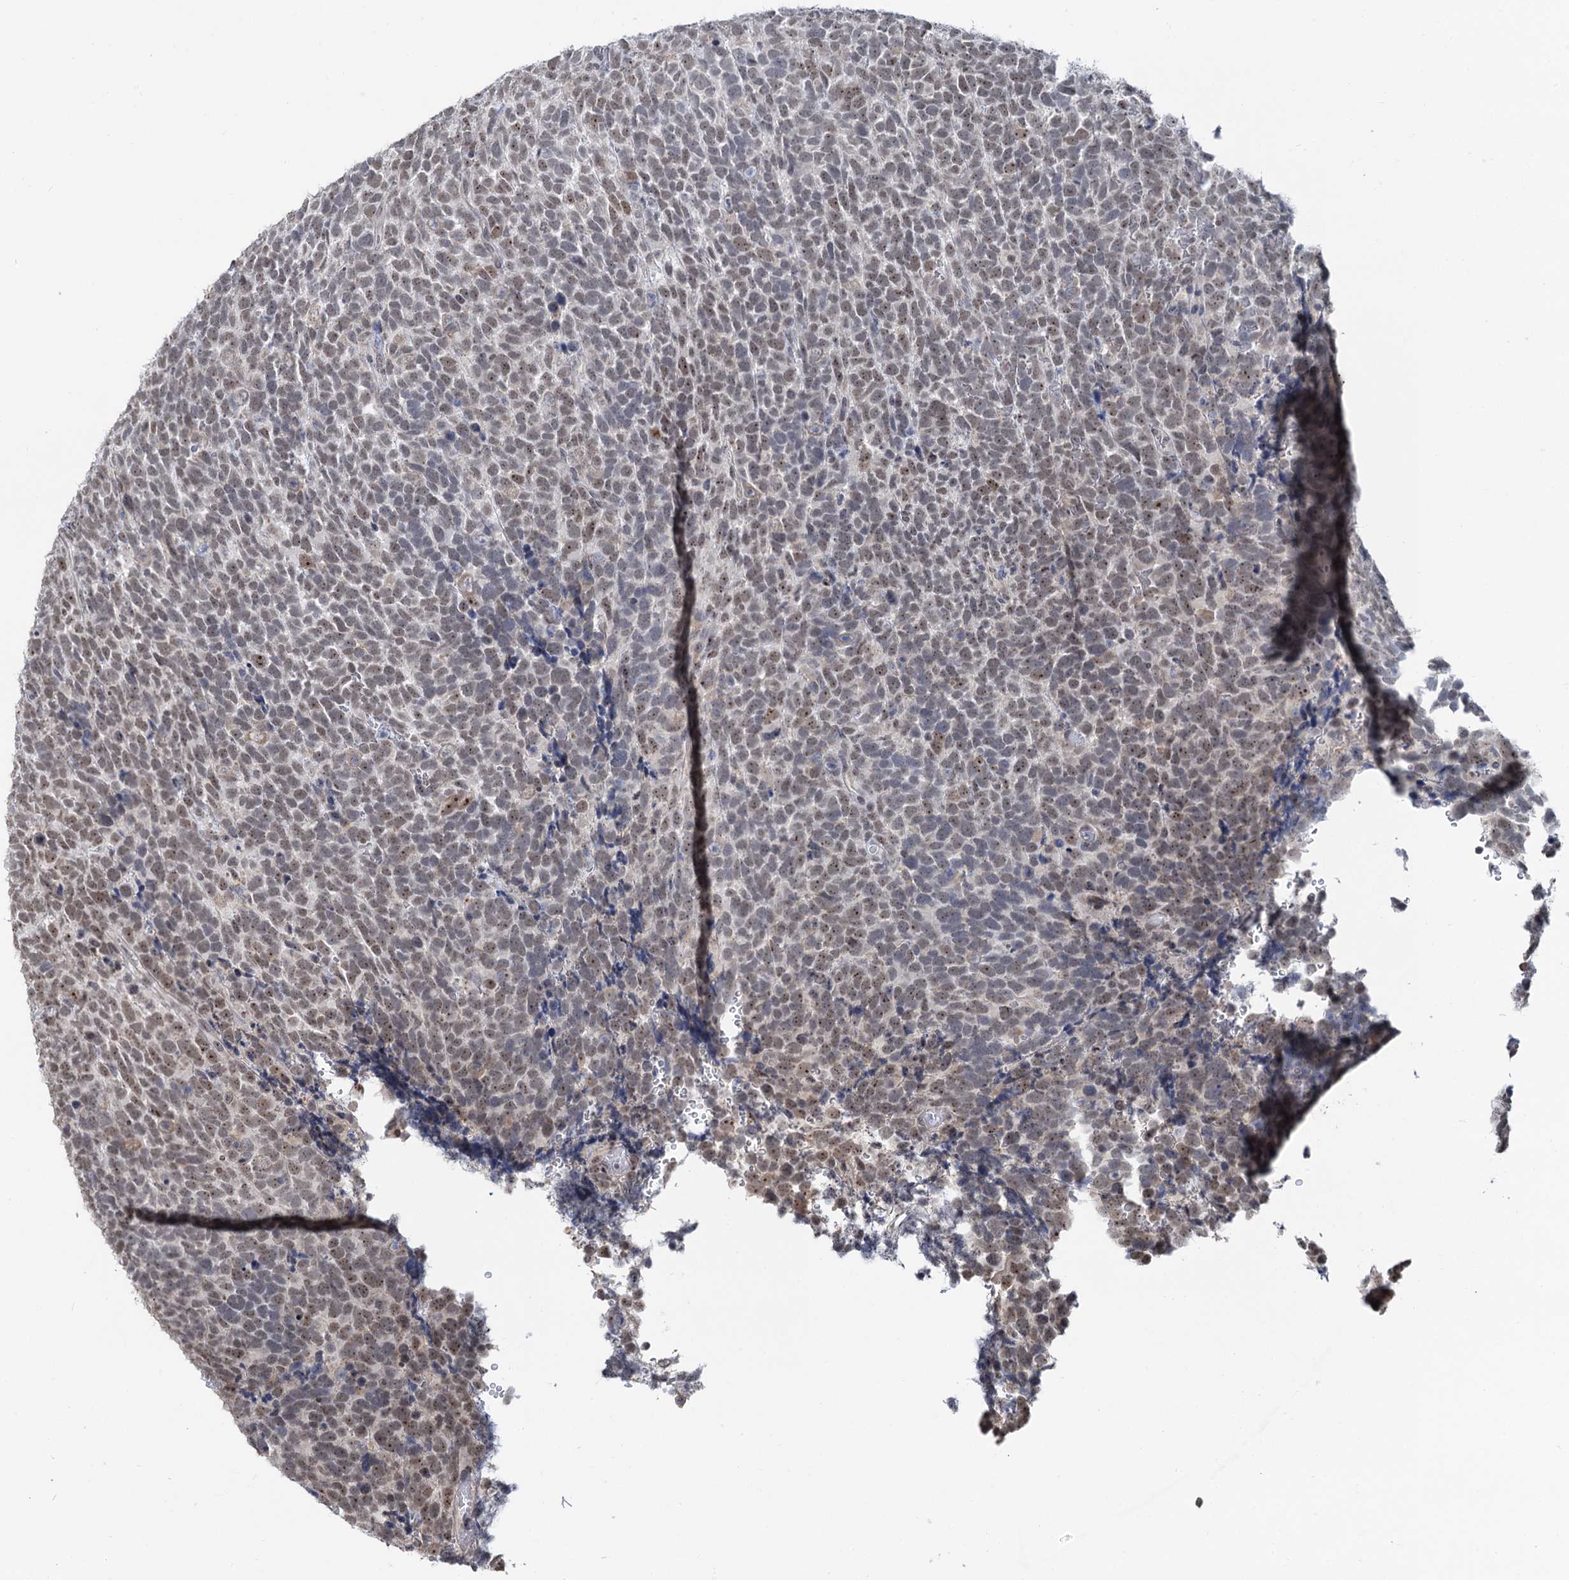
{"staining": {"intensity": "weak", "quantity": ">75%", "location": "nuclear"}, "tissue": "urothelial cancer", "cell_type": "Tumor cells", "image_type": "cancer", "snomed": [{"axis": "morphology", "description": "Urothelial carcinoma, High grade"}, {"axis": "topography", "description": "Urinary bladder"}], "caption": "Immunohistochemical staining of urothelial carcinoma (high-grade) reveals low levels of weak nuclear expression in approximately >75% of tumor cells. The protein of interest is shown in brown color, while the nuclei are stained blue.", "gene": "NAT10", "patient": {"sex": "female", "age": 82}}